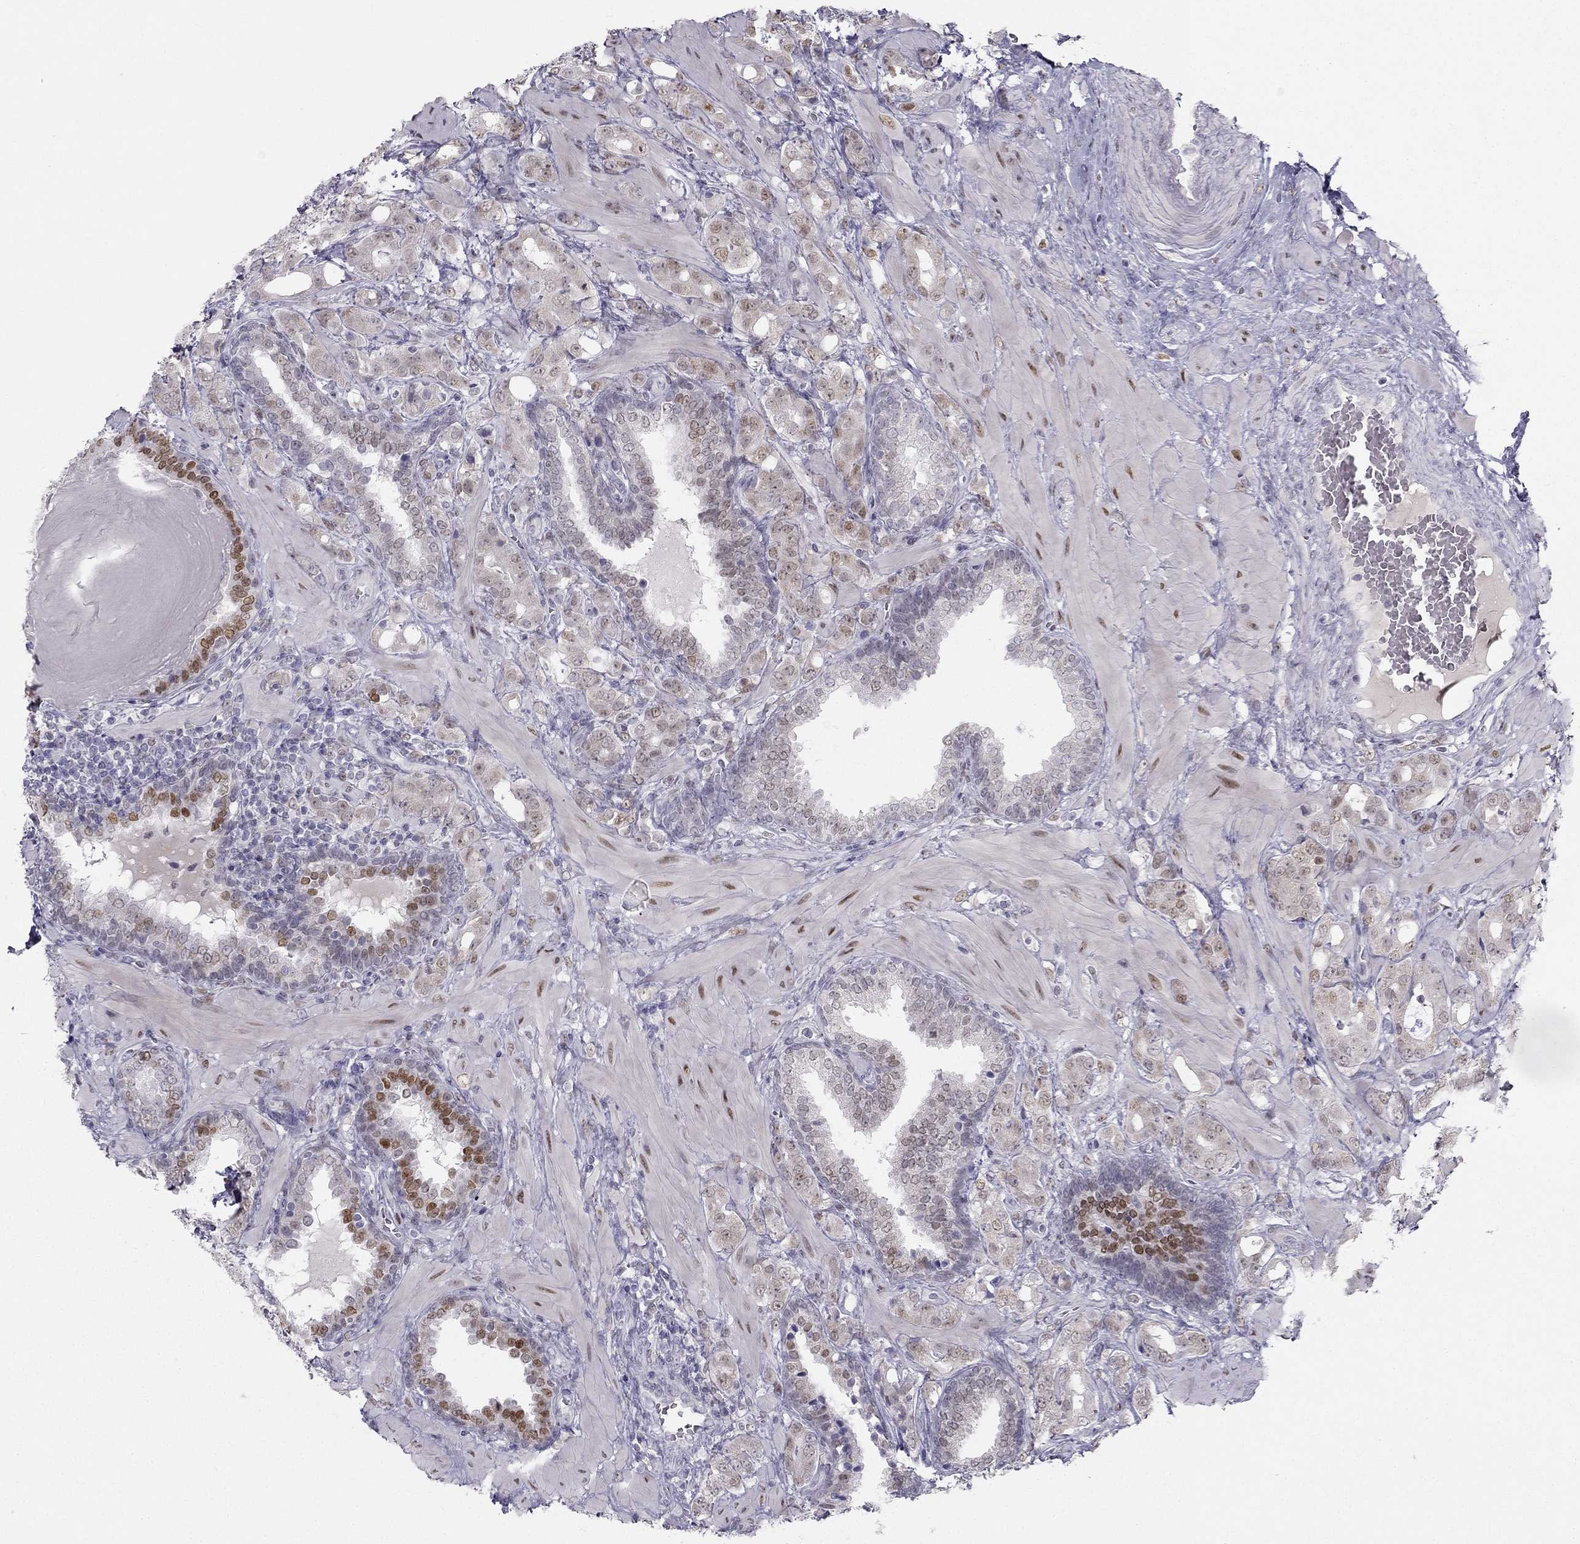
{"staining": {"intensity": "weak", "quantity": "<25%", "location": "nuclear"}, "tissue": "prostate cancer", "cell_type": "Tumor cells", "image_type": "cancer", "snomed": [{"axis": "morphology", "description": "Adenocarcinoma, NOS"}, {"axis": "topography", "description": "Prostate"}], "caption": "This is an IHC micrograph of human adenocarcinoma (prostate). There is no staining in tumor cells.", "gene": "TRPS1", "patient": {"sex": "male", "age": 57}}